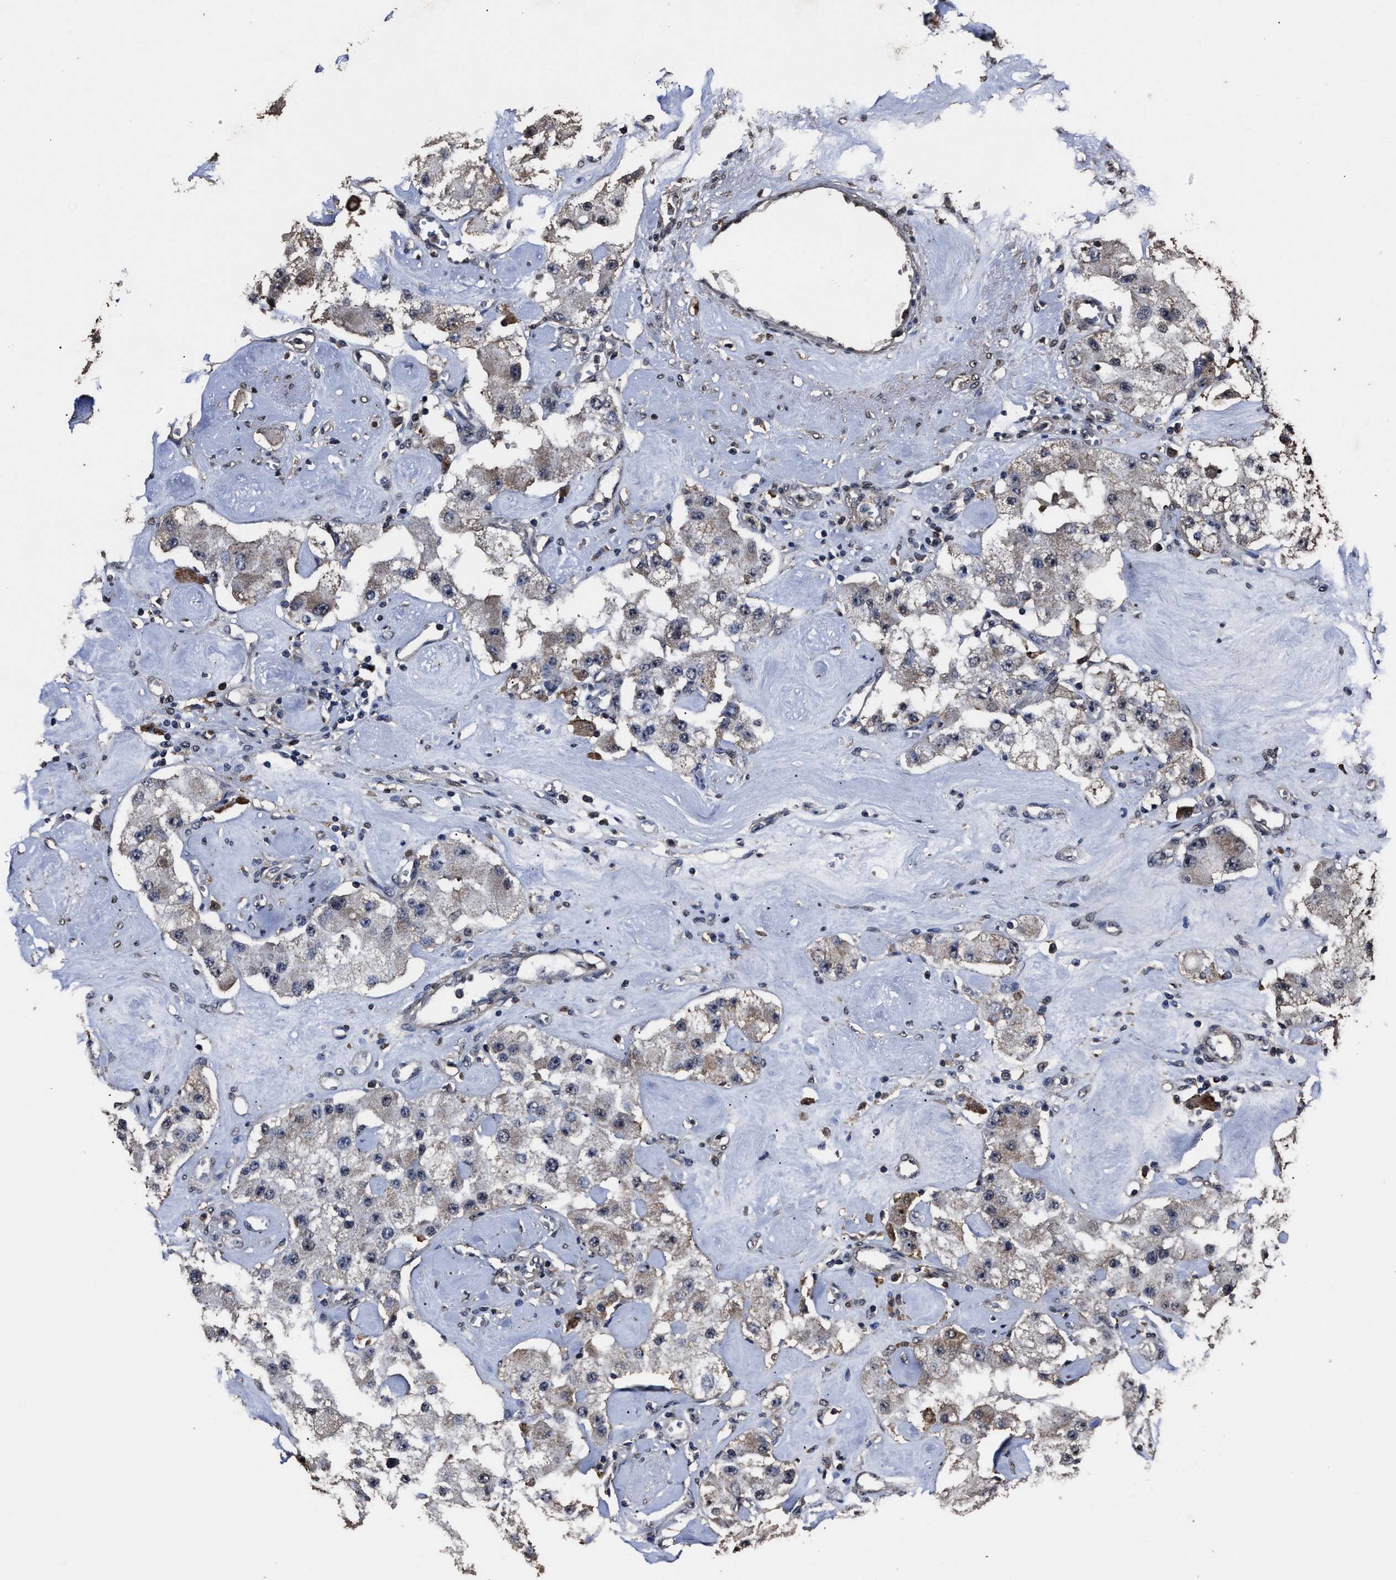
{"staining": {"intensity": "negative", "quantity": "none", "location": "none"}, "tissue": "carcinoid", "cell_type": "Tumor cells", "image_type": "cancer", "snomed": [{"axis": "morphology", "description": "Carcinoid, malignant, NOS"}, {"axis": "topography", "description": "Pancreas"}], "caption": "IHC of carcinoid shows no positivity in tumor cells.", "gene": "RSBN1L", "patient": {"sex": "male", "age": 41}}